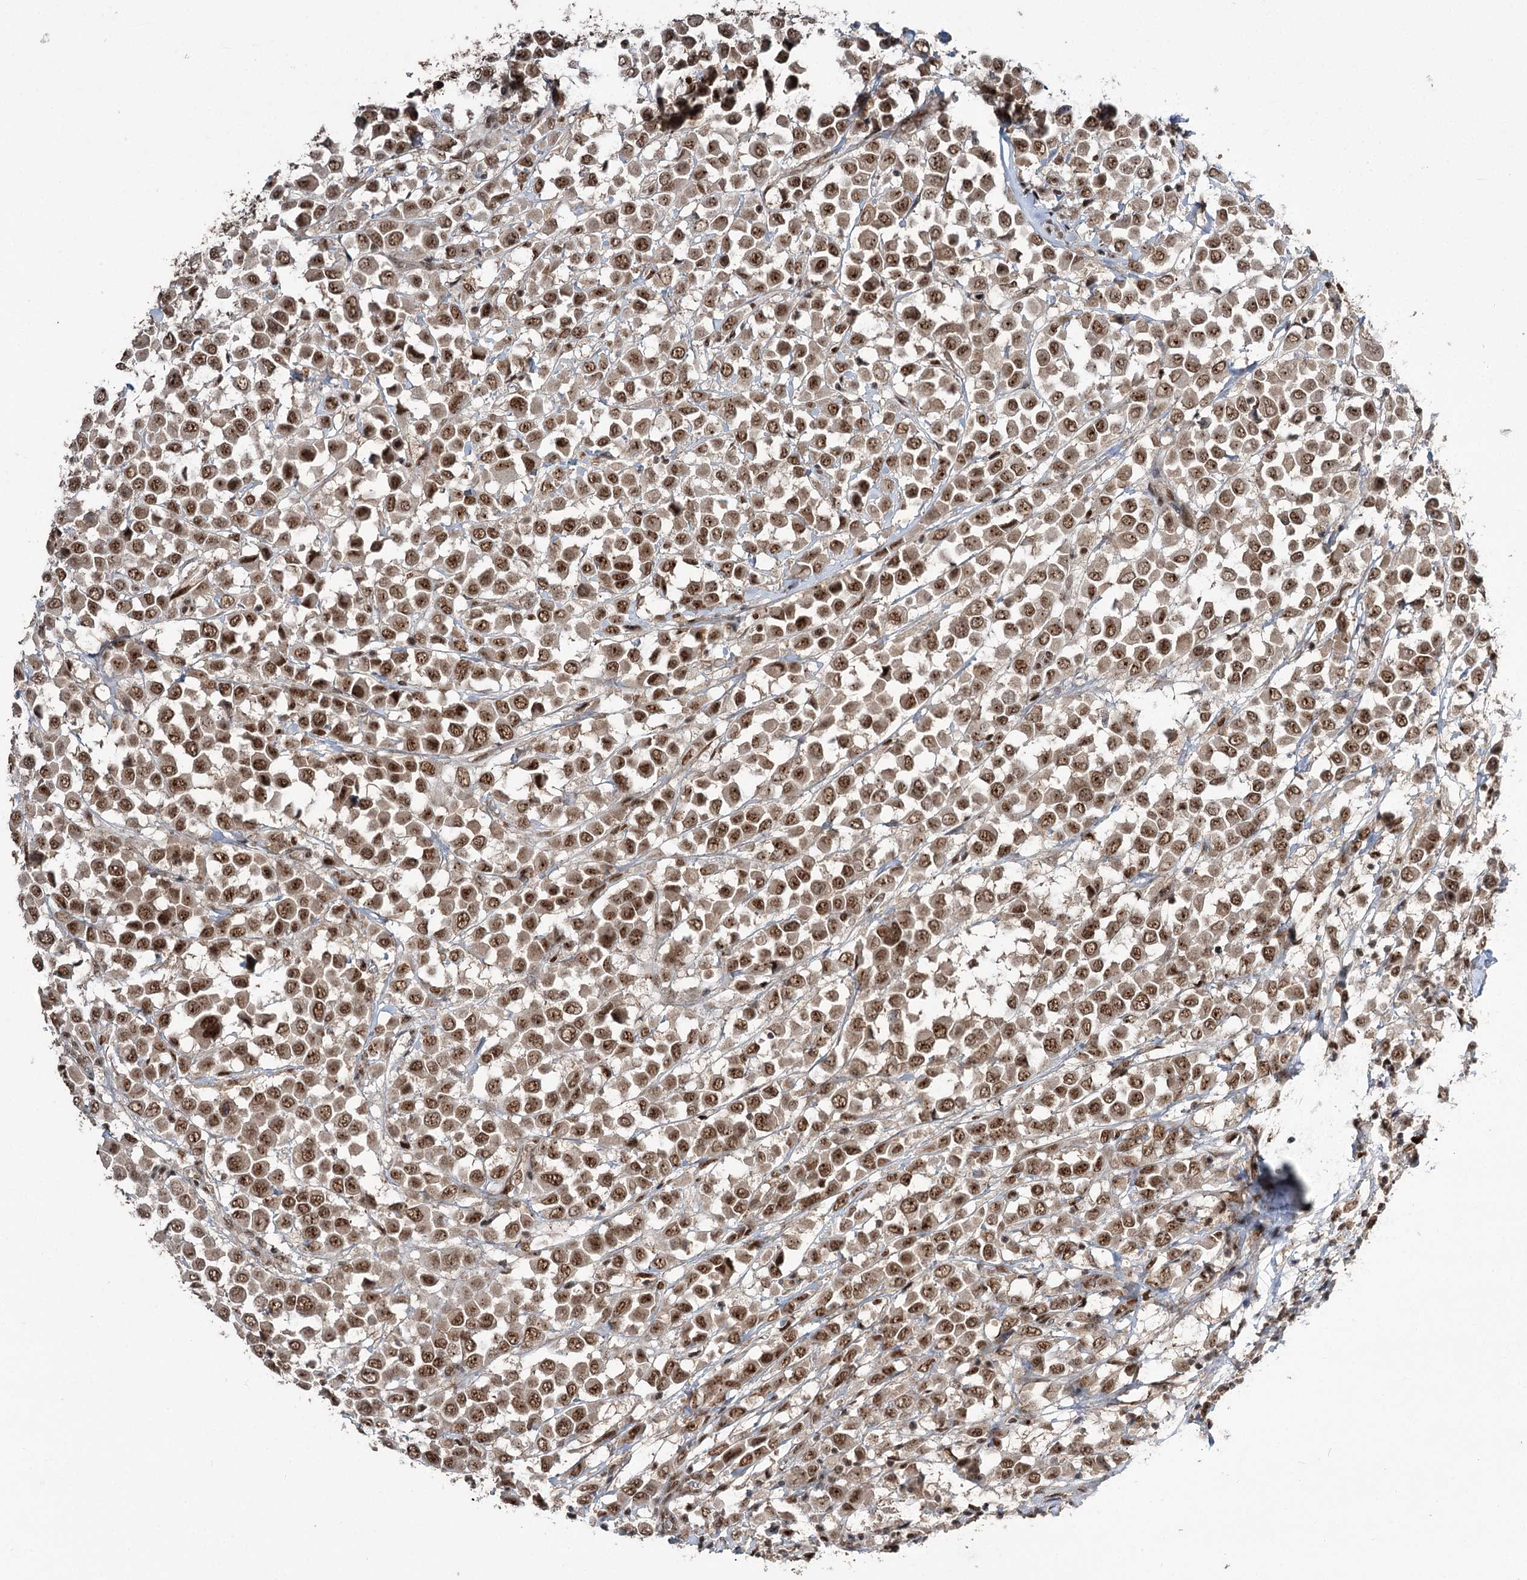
{"staining": {"intensity": "moderate", "quantity": ">75%", "location": "nuclear"}, "tissue": "breast cancer", "cell_type": "Tumor cells", "image_type": "cancer", "snomed": [{"axis": "morphology", "description": "Duct carcinoma"}, {"axis": "topography", "description": "Breast"}], "caption": "IHC histopathology image of human breast cancer (intraductal carcinoma) stained for a protein (brown), which displays medium levels of moderate nuclear positivity in approximately >75% of tumor cells.", "gene": "ERCC3", "patient": {"sex": "female", "age": 61}}